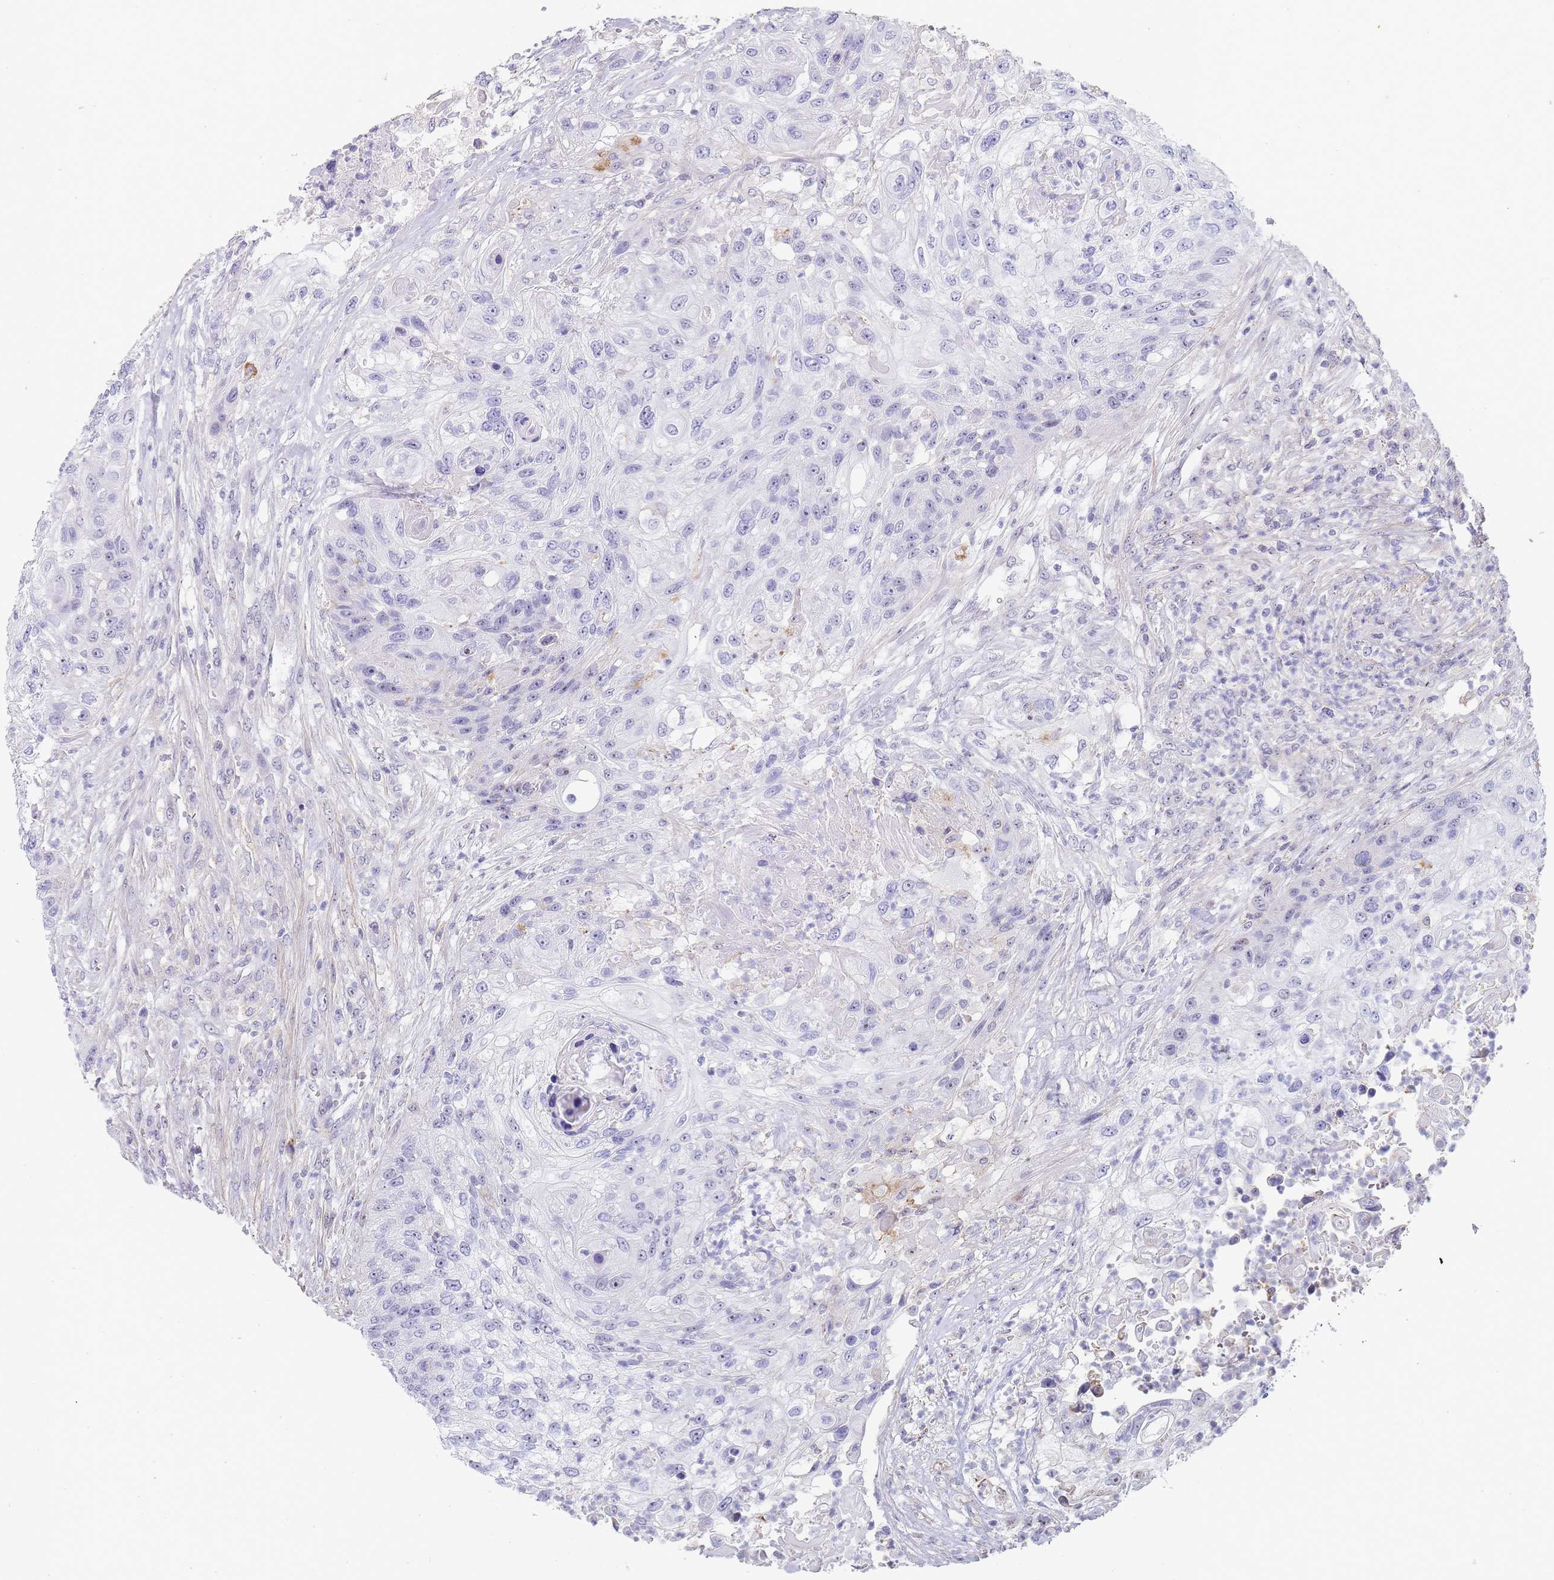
{"staining": {"intensity": "negative", "quantity": "none", "location": "none"}, "tissue": "urothelial cancer", "cell_type": "Tumor cells", "image_type": "cancer", "snomed": [{"axis": "morphology", "description": "Urothelial carcinoma, High grade"}, {"axis": "topography", "description": "Urinary bladder"}], "caption": "Micrograph shows no protein positivity in tumor cells of urothelial cancer tissue.", "gene": "NOP14", "patient": {"sex": "female", "age": 60}}